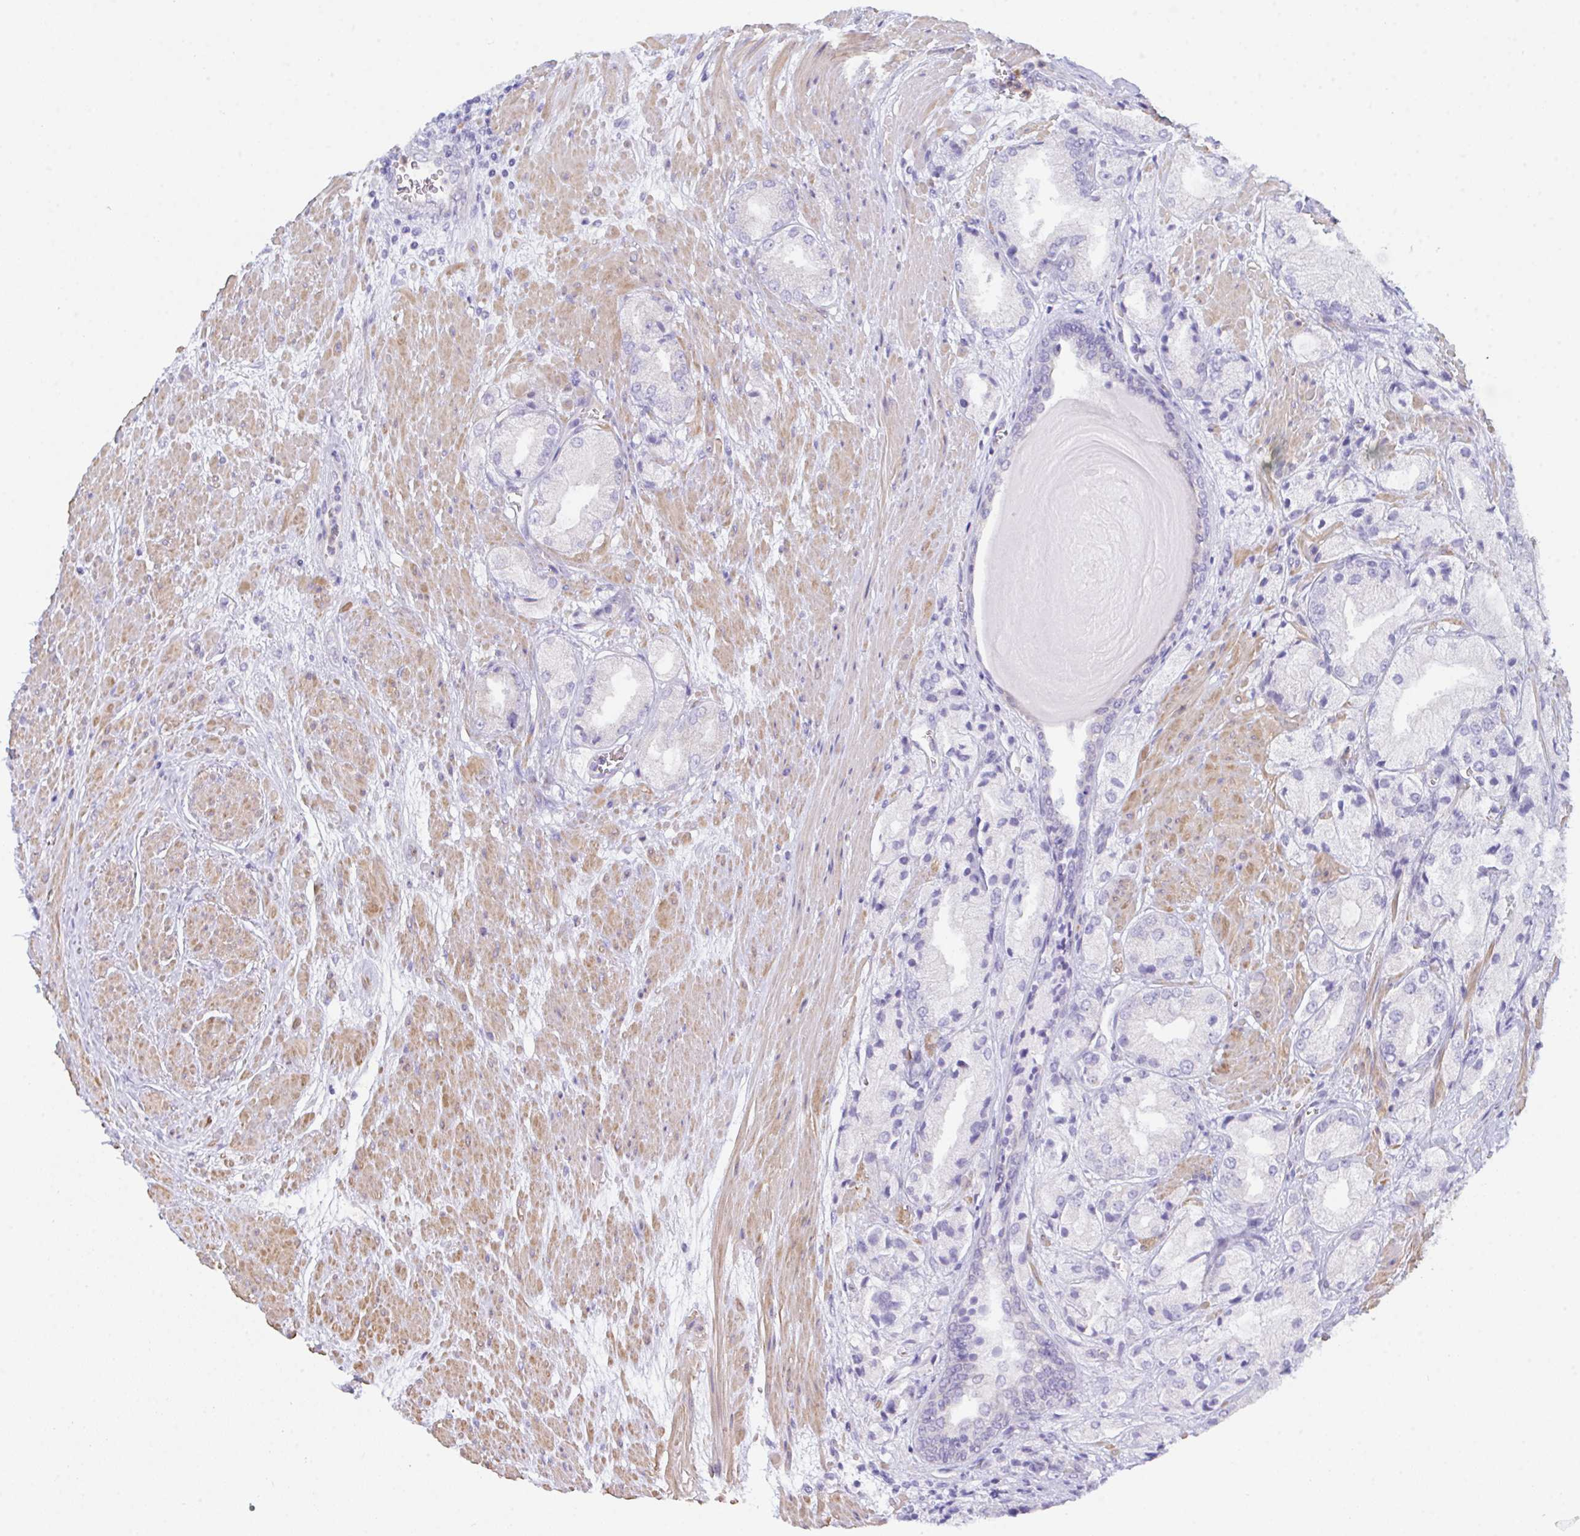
{"staining": {"intensity": "negative", "quantity": "none", "location": "none"}, "tissue": "prostate cancer", "cell_type": "Tumor cells", "image_type": "cancer", "snomed": [{"axis": "morphology", "description": "Adenocarcinoma, High grade"}, {"axis": "topography", "description": "Prostate"}], "caption": "Immunohistochemical staining of prostate cancer (adenocarcinoma (high-grade)) displays no significant staining in tumor cells.", "gene": "CEP170B", "patient": {"sex": "male", "age": 68}}